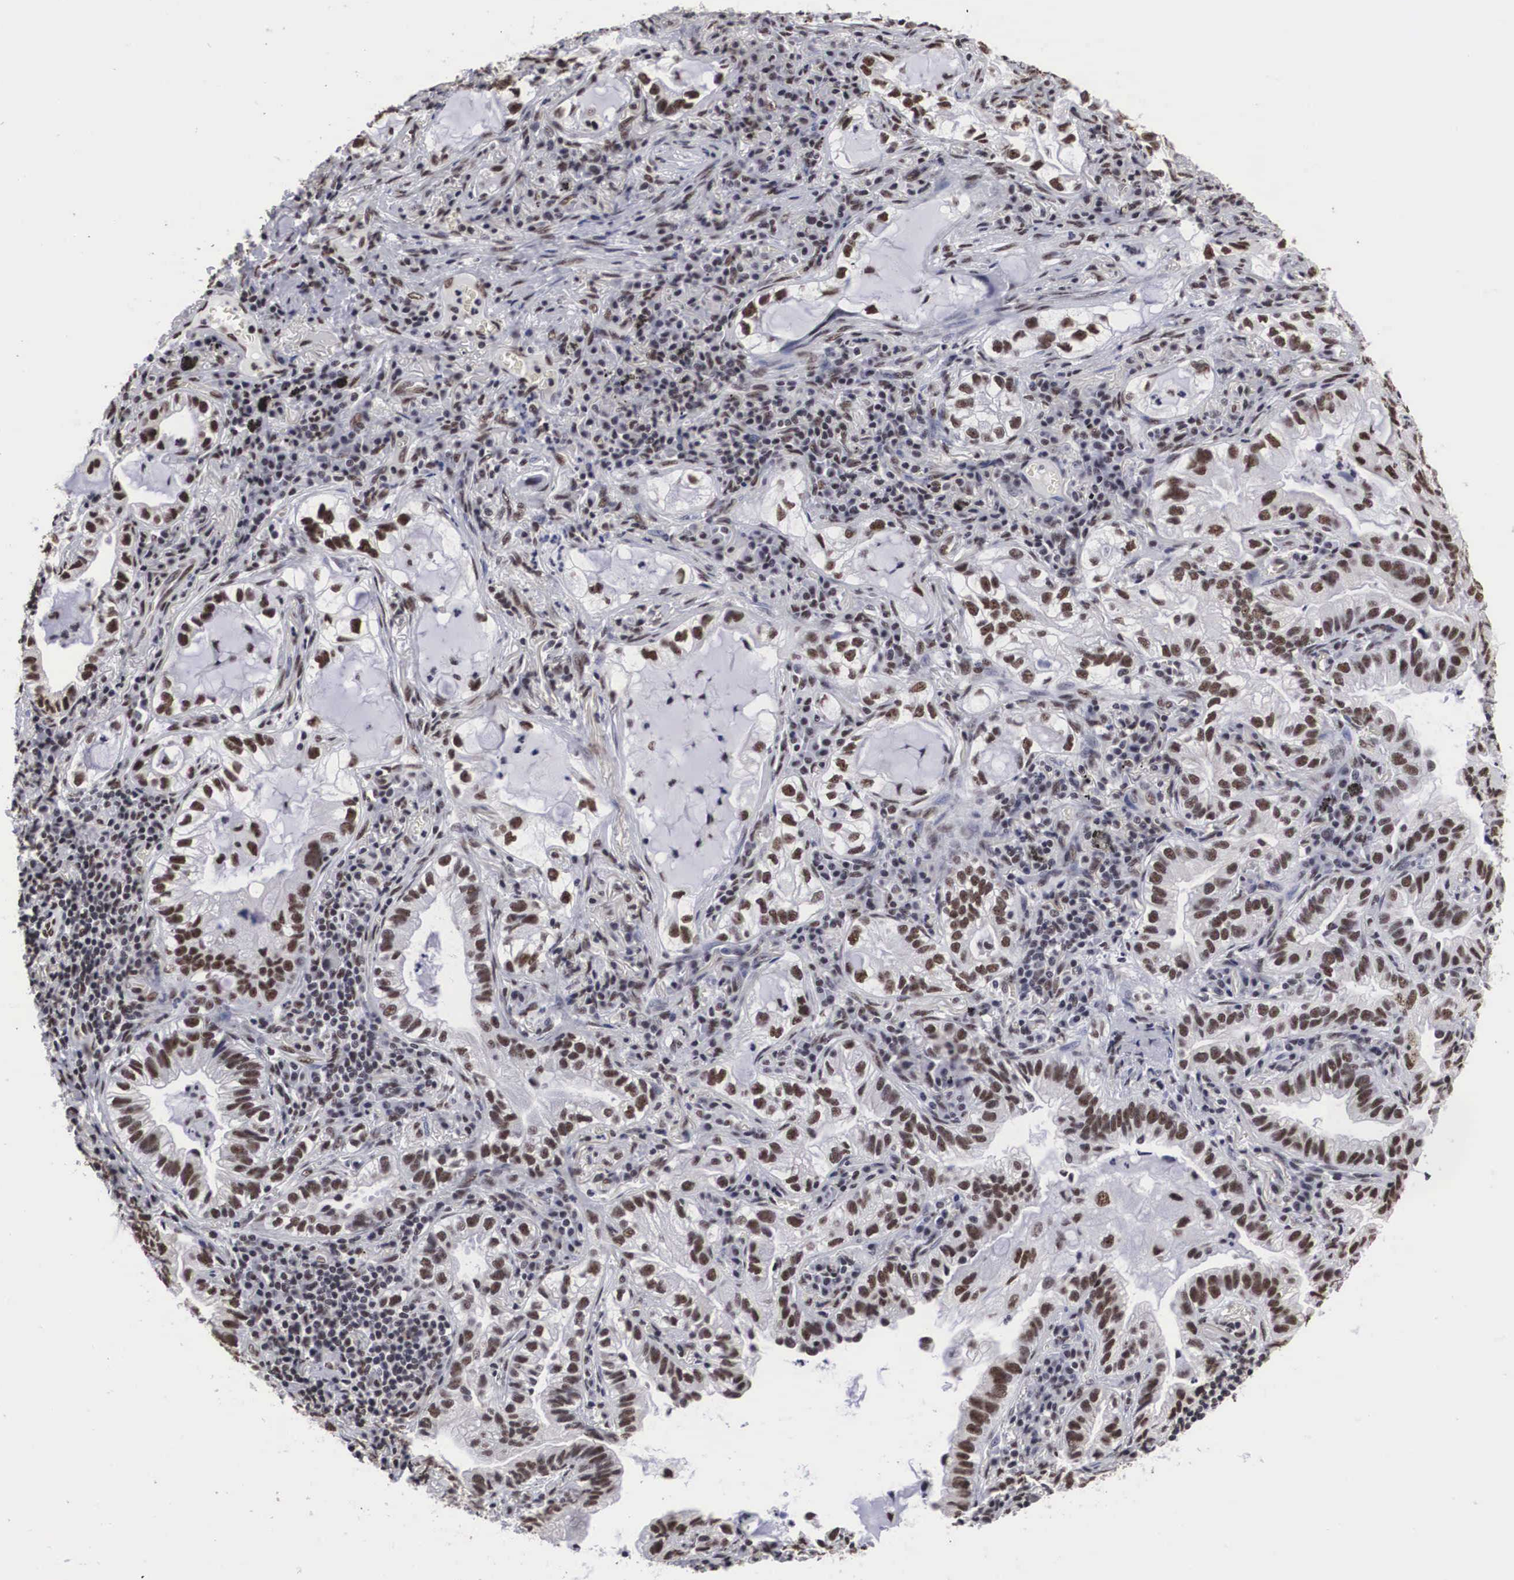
{"staining": {"intensity": "moderate", "quantity": ">75%", "location": "nuclear"}, "tissue": "lung cancer", "cell_type": "Tumor cells", "image_type": "cancer", "snomed": [{"axis": "morphology", "description": "Adenocarcinoma, NOS"}, {"axis": "topography", "description": "Lung"}], "caption": "Adenocarcinoma (lung) stained with IHC displays moderate nuclear staining in about >75% of tumor cells.", "gene": "ACIN1", "patient": {"sex": "female", "age": 50}}